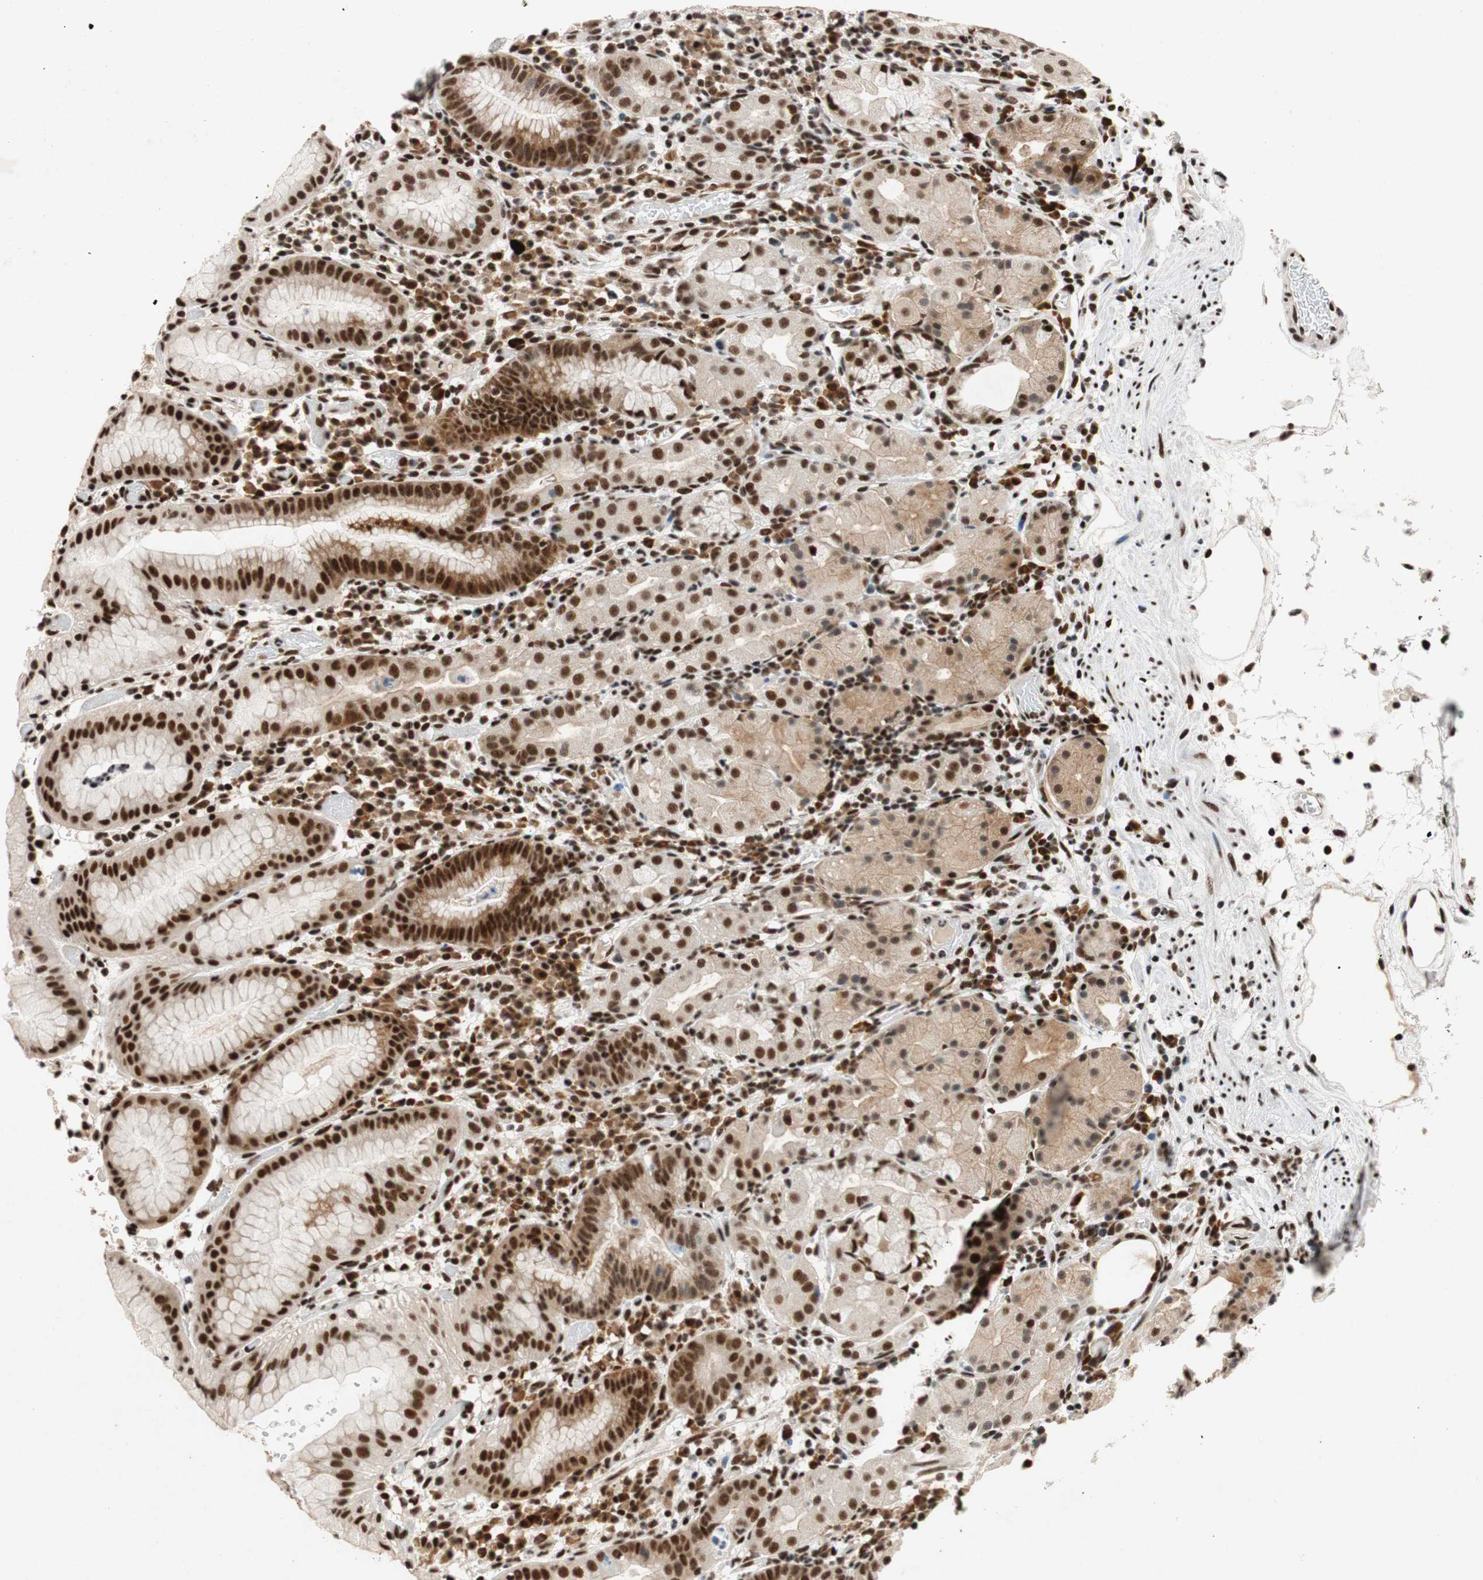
{"staining": {"intensity": "strong", "quantity": ">75%", "location": "cytoplasmic/membranous,nuclear"}, "tissue": "stomach", "cell_type": "Glandular cells", "image_type": "normal", "snomed": [{"axis": "morphology", "description": "Normal tissue, NOS"}, {"axis": "topography", "description": "Stomach"}, {"axis": "topography", "description": "Stomach, lower"}], "caption": "This is an image of immunohistochemistry staining of unremarkable stomach, which shows strong staining in the cytoplasmic/membranous,nuclear of glandular cells.", "gene": "NCBP3", "patient": {"sex": "female", "age": 75}}